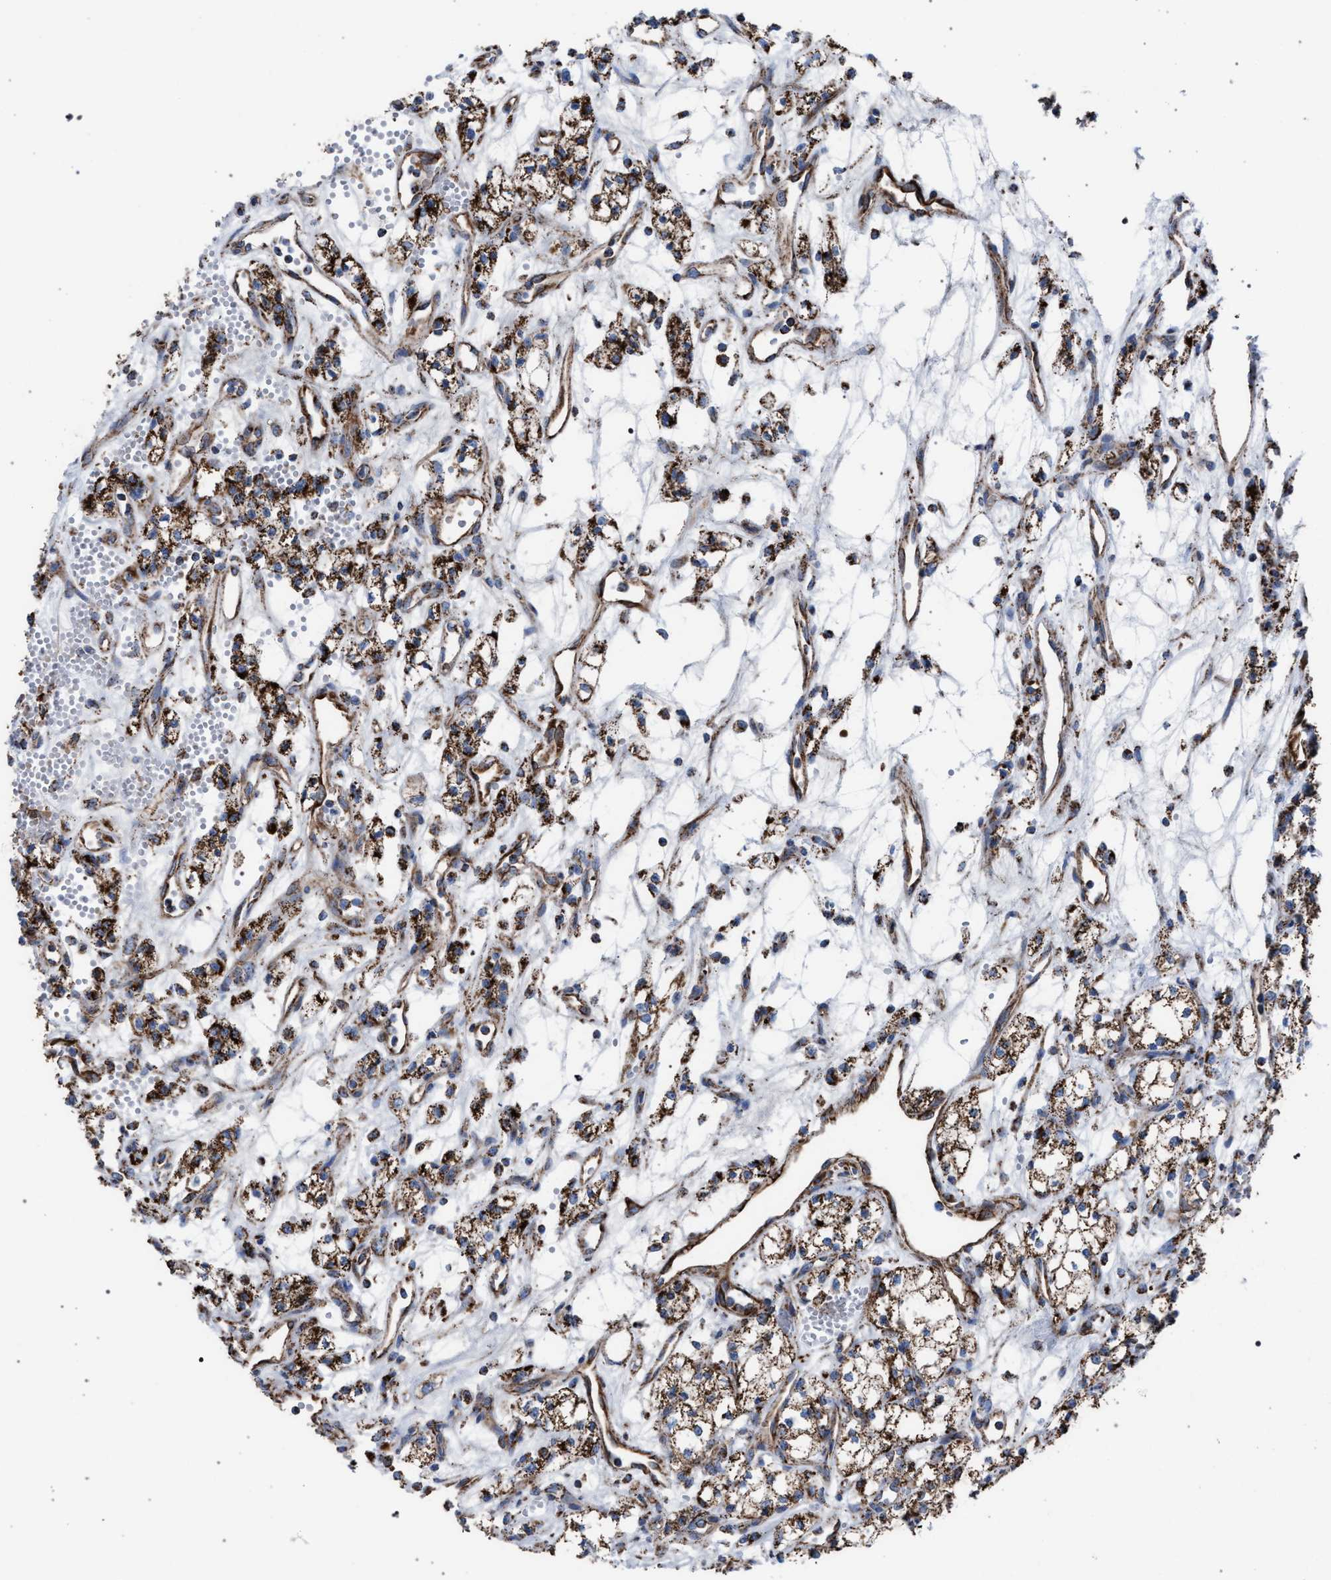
{"staining": {"intensity": "moderate", "quantity": "25%-75%", "location": "cytoplasmic/membranous"}, "tissue": "renal cancer", "cell_type": "Tumor cells", "image_type": "cancer", "snomed": [{"axis": "morphology", "description": "Adenocarcinoma, NOS"}, {"axis": "topography", "description": "Kidney"}], "caption": "This is a photomicrograph of immunohistochemistry (IHC) staining of adenocarcinoma (renal), which shows moderate staining in the cytoplasmic/membranous of tumor cells.", "gene": "VPS13A", "patient": {"sex": "male", "age": 59}}